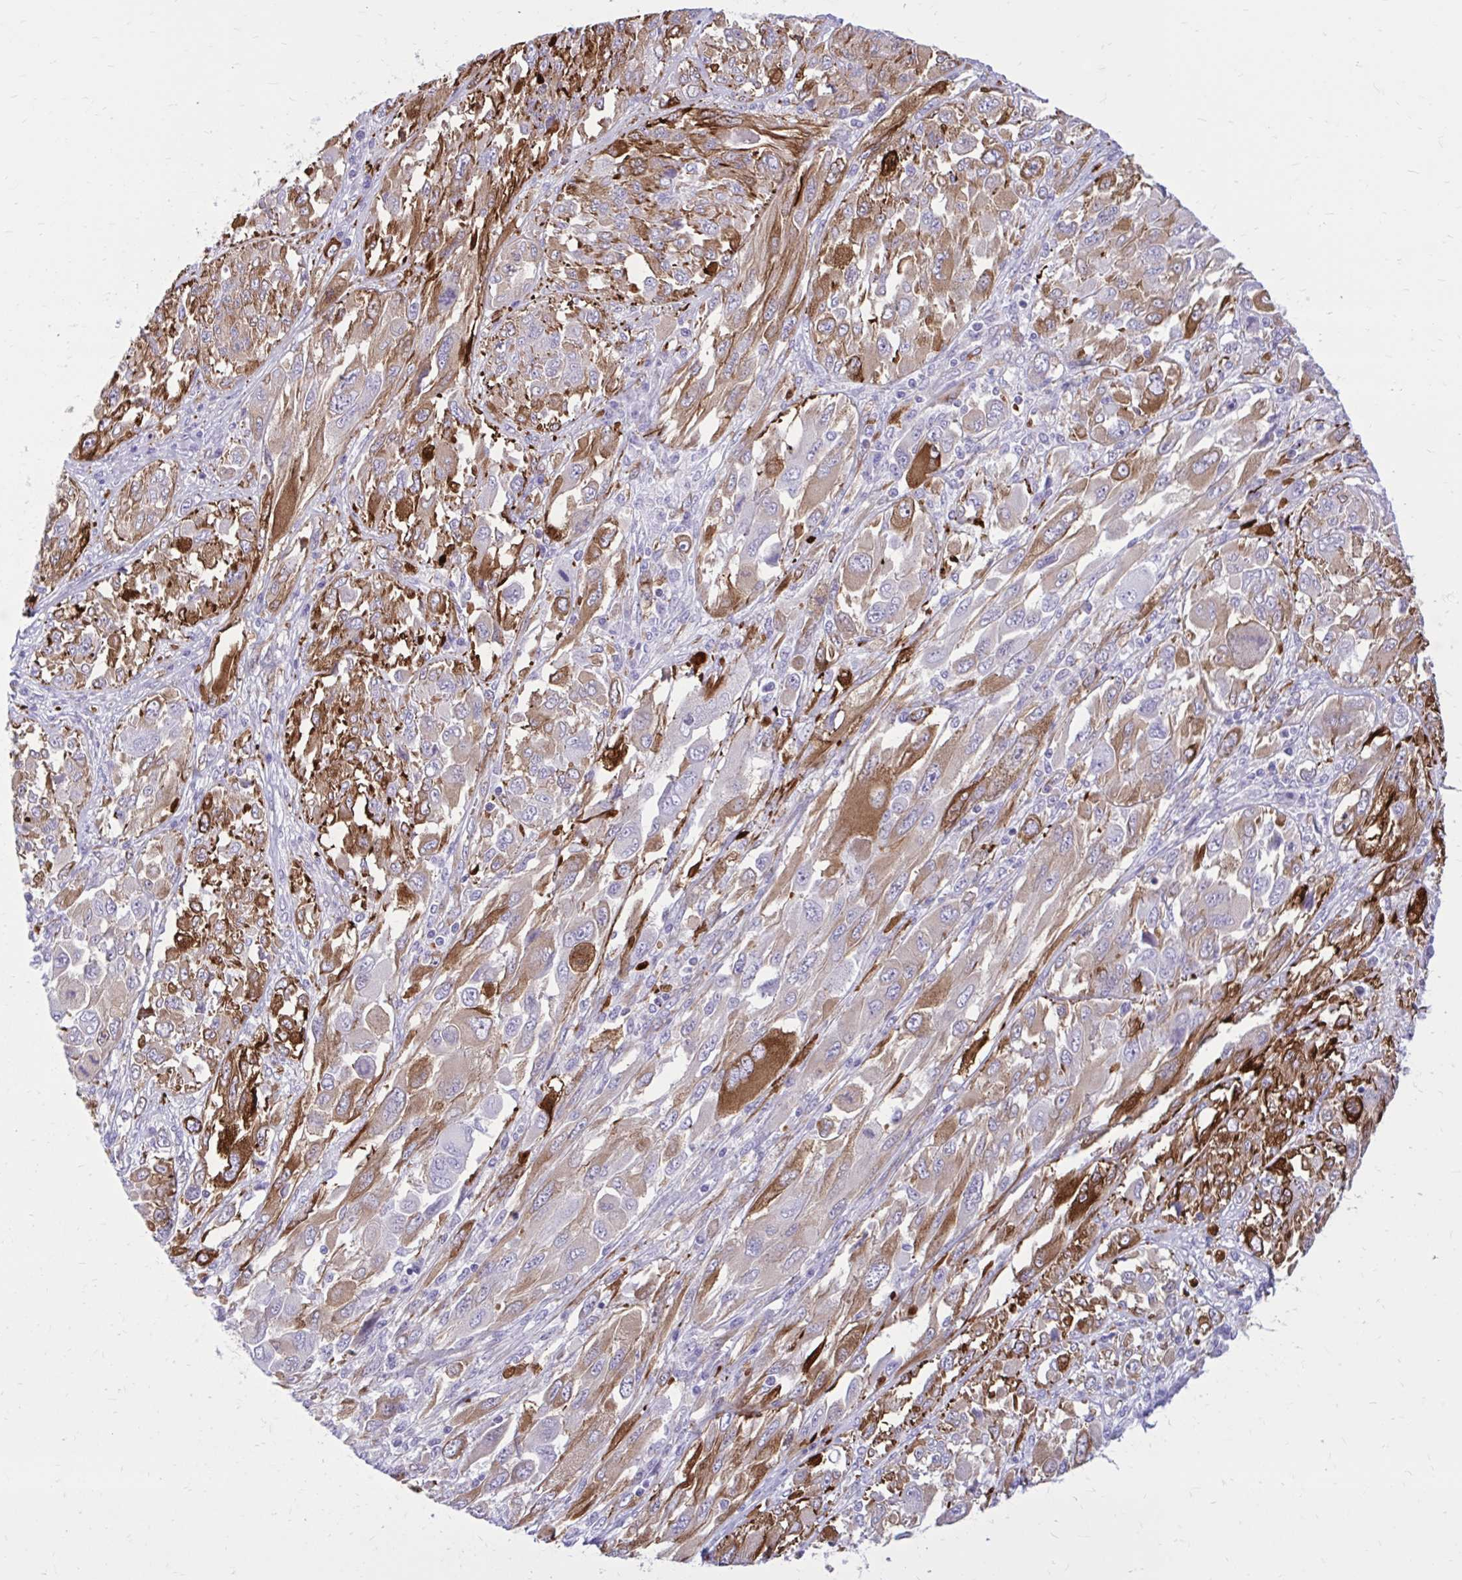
{"staining": {"intensity": "moderate", "quantity": "25%-75%", "location": "cytoplasmic/membranous"}, "tissue": "melanoma", "cell_type": "Tumor cells", "image_type": "cancer", "snomed": [{"axis": "morphology", "description": "Malignant melanoma, NOS"}, {"axis": "topography", "description": "Skin"}], "caption": "This is a micrograph of immunohistochemistry staining of malignant melanoma, which shows moderate staining in the cytoplasmic/membranous of tumor cells.", "gene": "BEND5", "patient": {"sex": "female", "age": 91}}